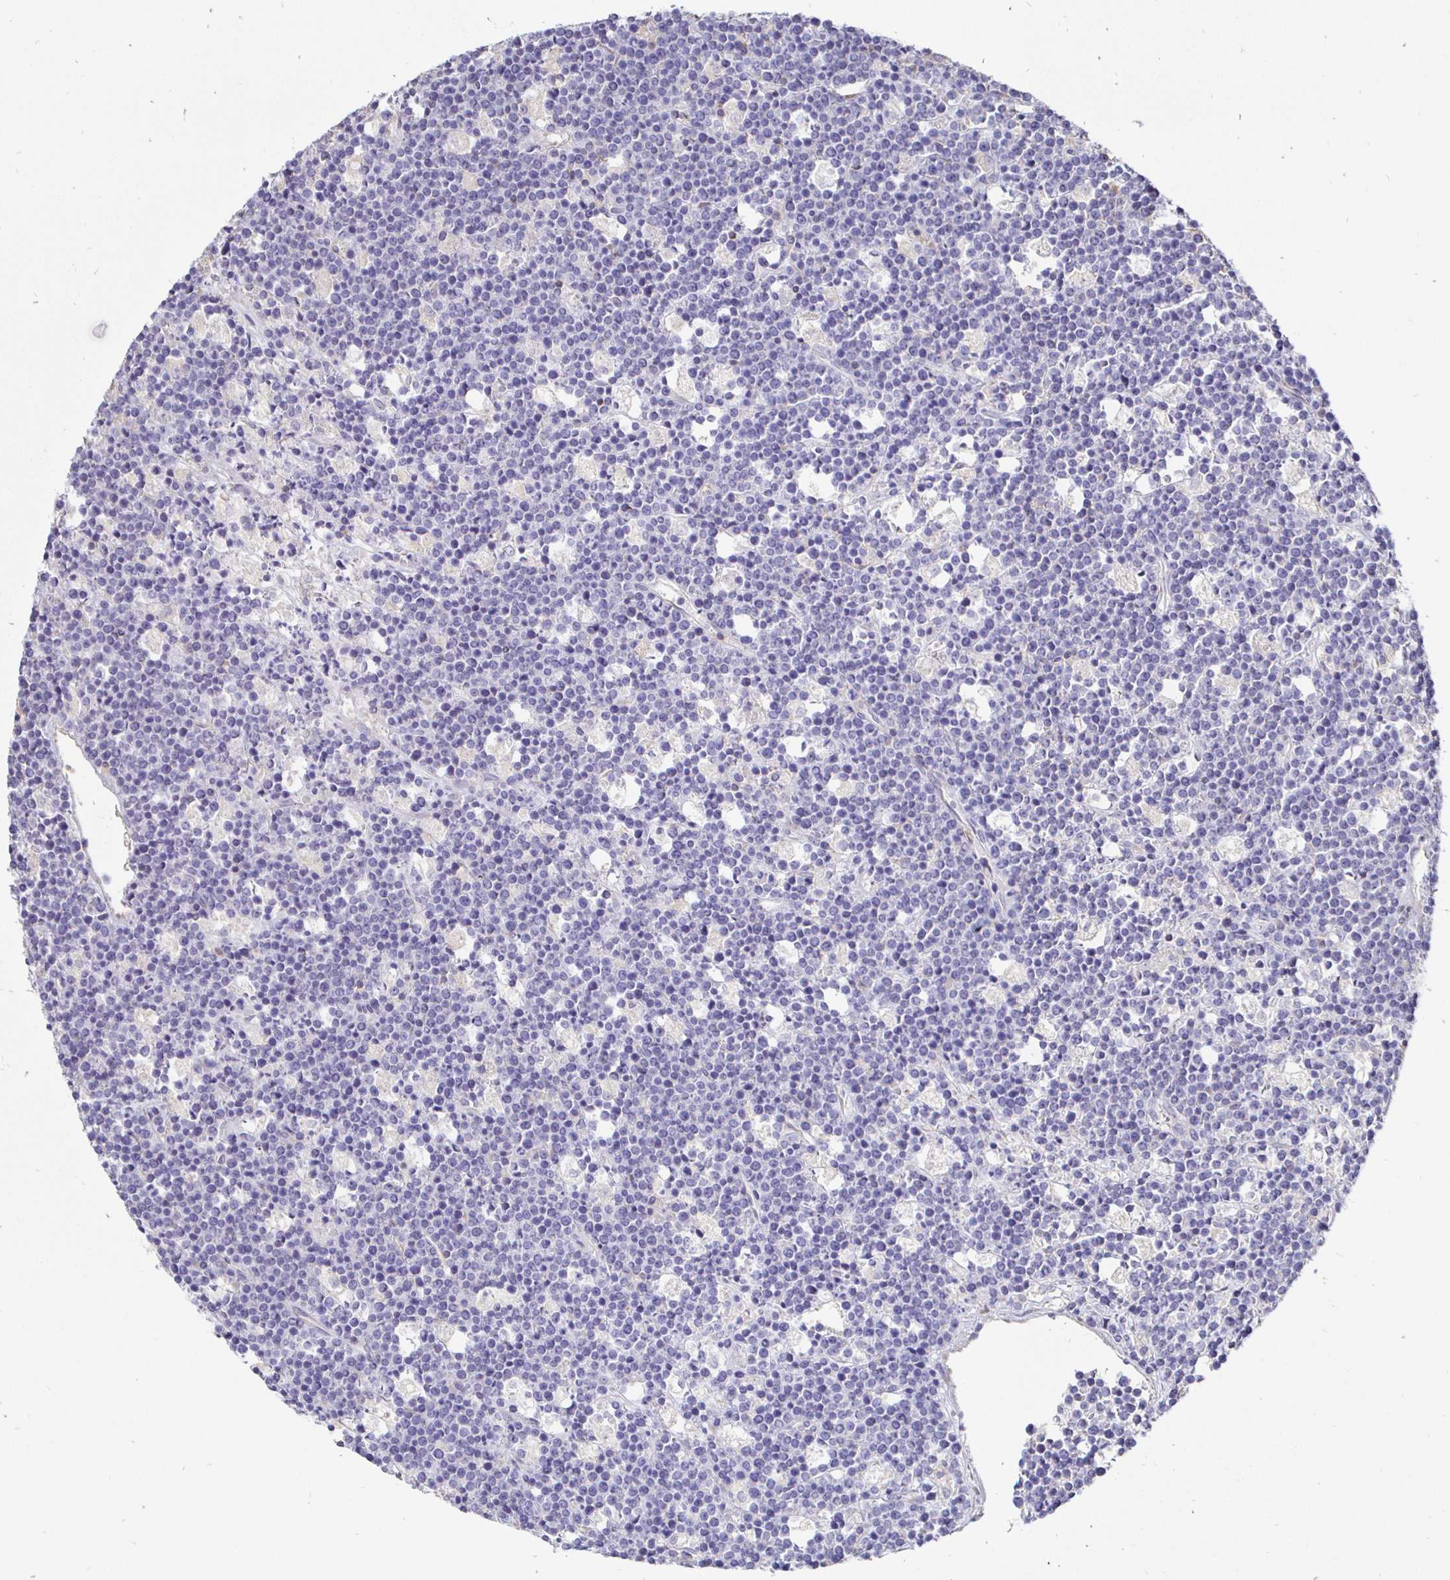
{"staining": {"intensity": "negative", "quantity": "none", "location": "none"}, "tissue": "lymphoma", "cell_type": "Tumor cells", "image_type": "cancer", "snomed": [{"axis": "morphology", "description": "Malignant lymphoma, non-Hodgkin's type, High grade"}, {"axis": "topography", "description": "Ovary"}], "caption": "The histopathology image demonstrates no significant expression in tumor cells of lymphoma.", "gene": "CXCR3", "patient": {"sex": "female", "age": 56}}